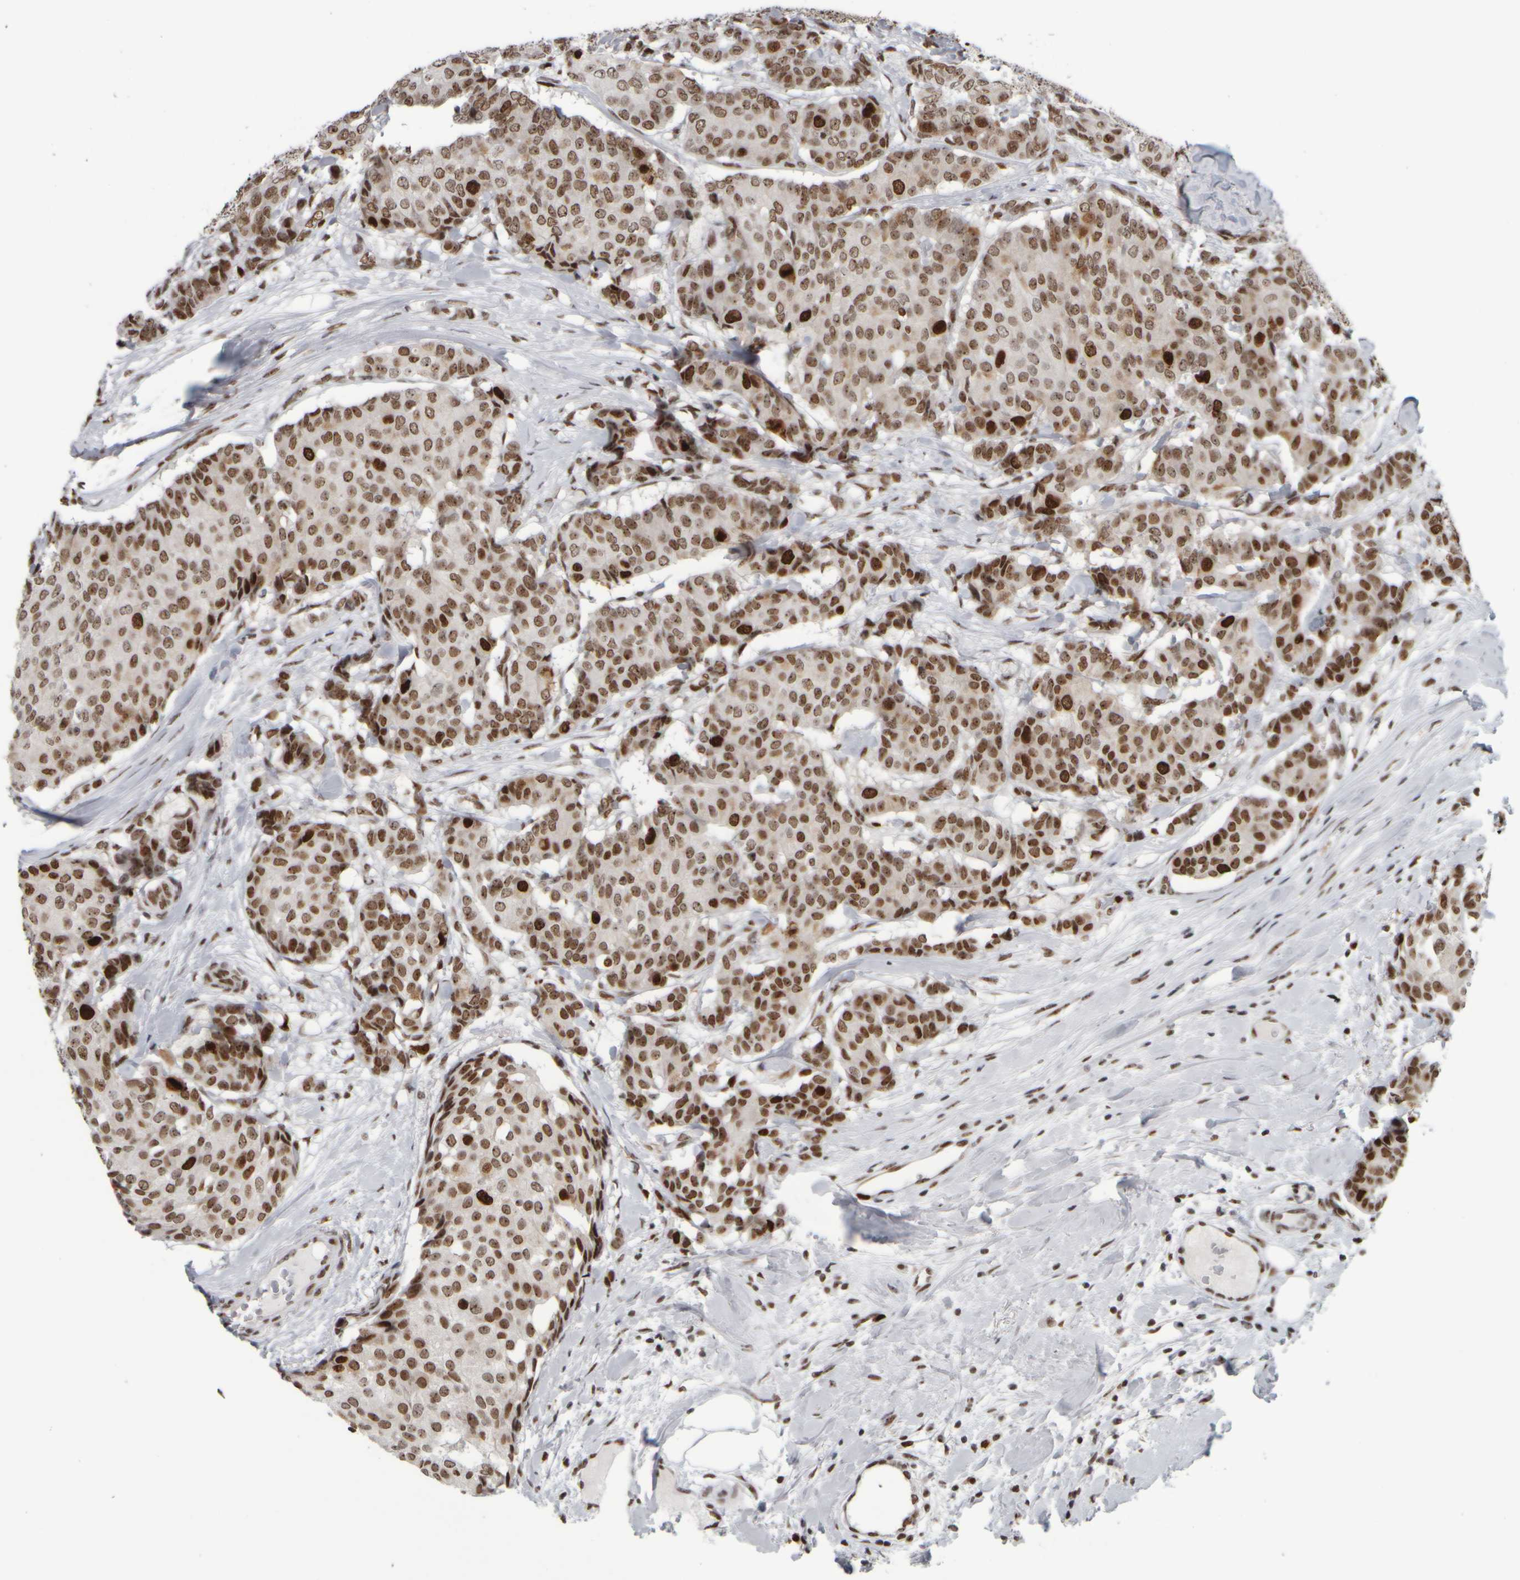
{"staining": {"intensity": "moderate", "quantity": ">75%", "location": "nuclear"}, "tissue": "breast cancer", "cell_type": "Tumor cells", "image_type": "cancer", "snomed": [{"axis": "morphology", "description": "Duct carcinoma"}, {"axis": "topography", "description": "Breast"}], "caption": "About >75% of tumor cells in breast cancer exhibit moderate nuclear protein staining as visualized by brown immunohistochemical staining.", "gene": "TOP2B", "patient": {"sex": "female", "age": 75}}